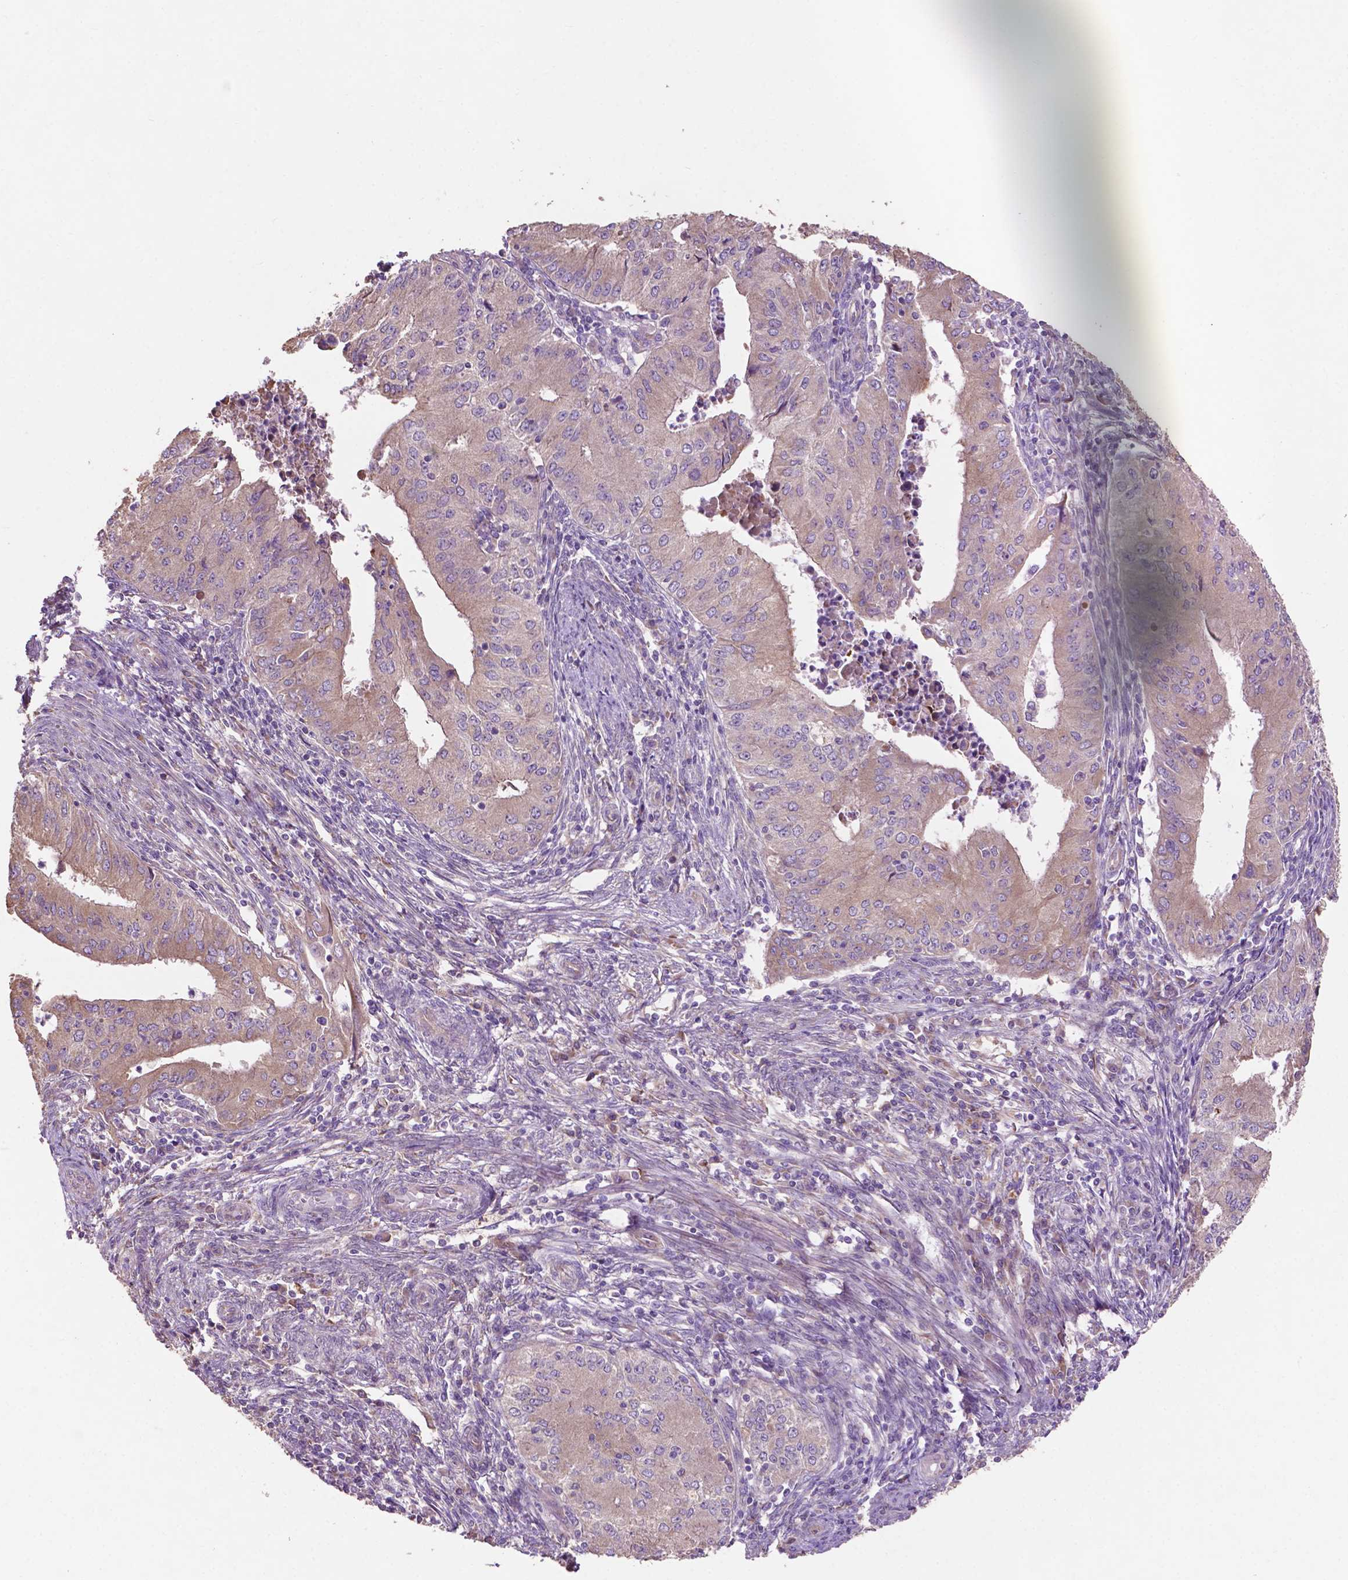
{"staining": {"intensity": "negative", "quantity": "none", "location": "none"}, "tissue": "endometrial cancer", "cell_type": "Tumor cells", "image_type": "cancer", "snomed": [{"axis": "morphology", "description": "Adenocarcinoma, NOS"}, {"axis": "topography", "description": "Endometrium"}], "caption": "The photomicrograph exhibits no significant expression in tumor cells of adenocarcinoma (endometrial).", "gene": "MBTPS1", "patient": {"sex": "female", "age": 50}}